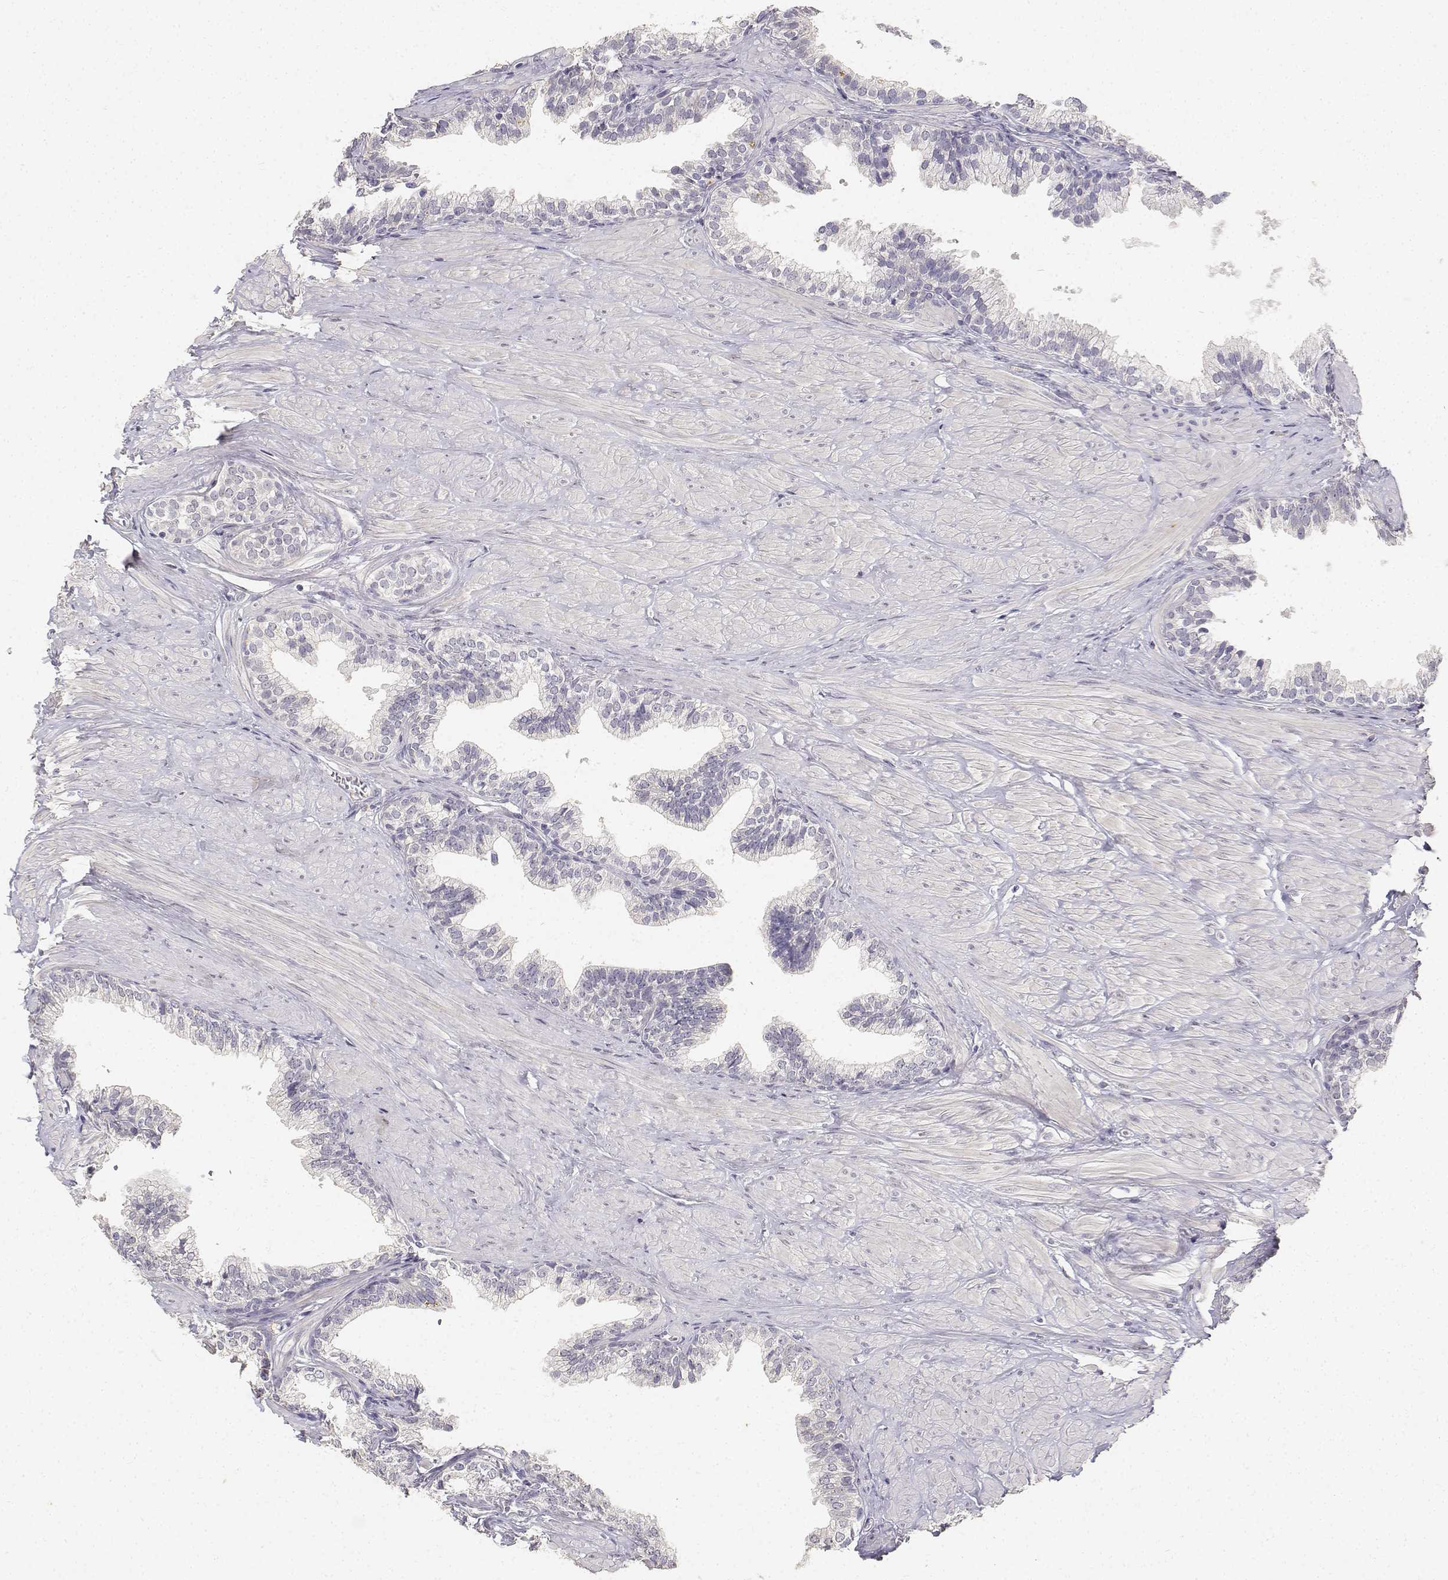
{"staining": {"intensity": "negative", "quantity": "none", "location": "none"}, "tissue": "prostate", "cell_type": "Glandular cells", "image_type": "normal", "snomed": [{"axis": "morphology", "description": "Normal tissue, NOS"}, {"axis": "topography", "description": "Prostate"}, {"axis": "topography", "description": "Peripheral nerve tissue"}], "caption": "Micrograph shows no protein staining in glandular cells of benign prostate.", "gene": "PAEP", "patient": {"sex": "male", "age": 55}}